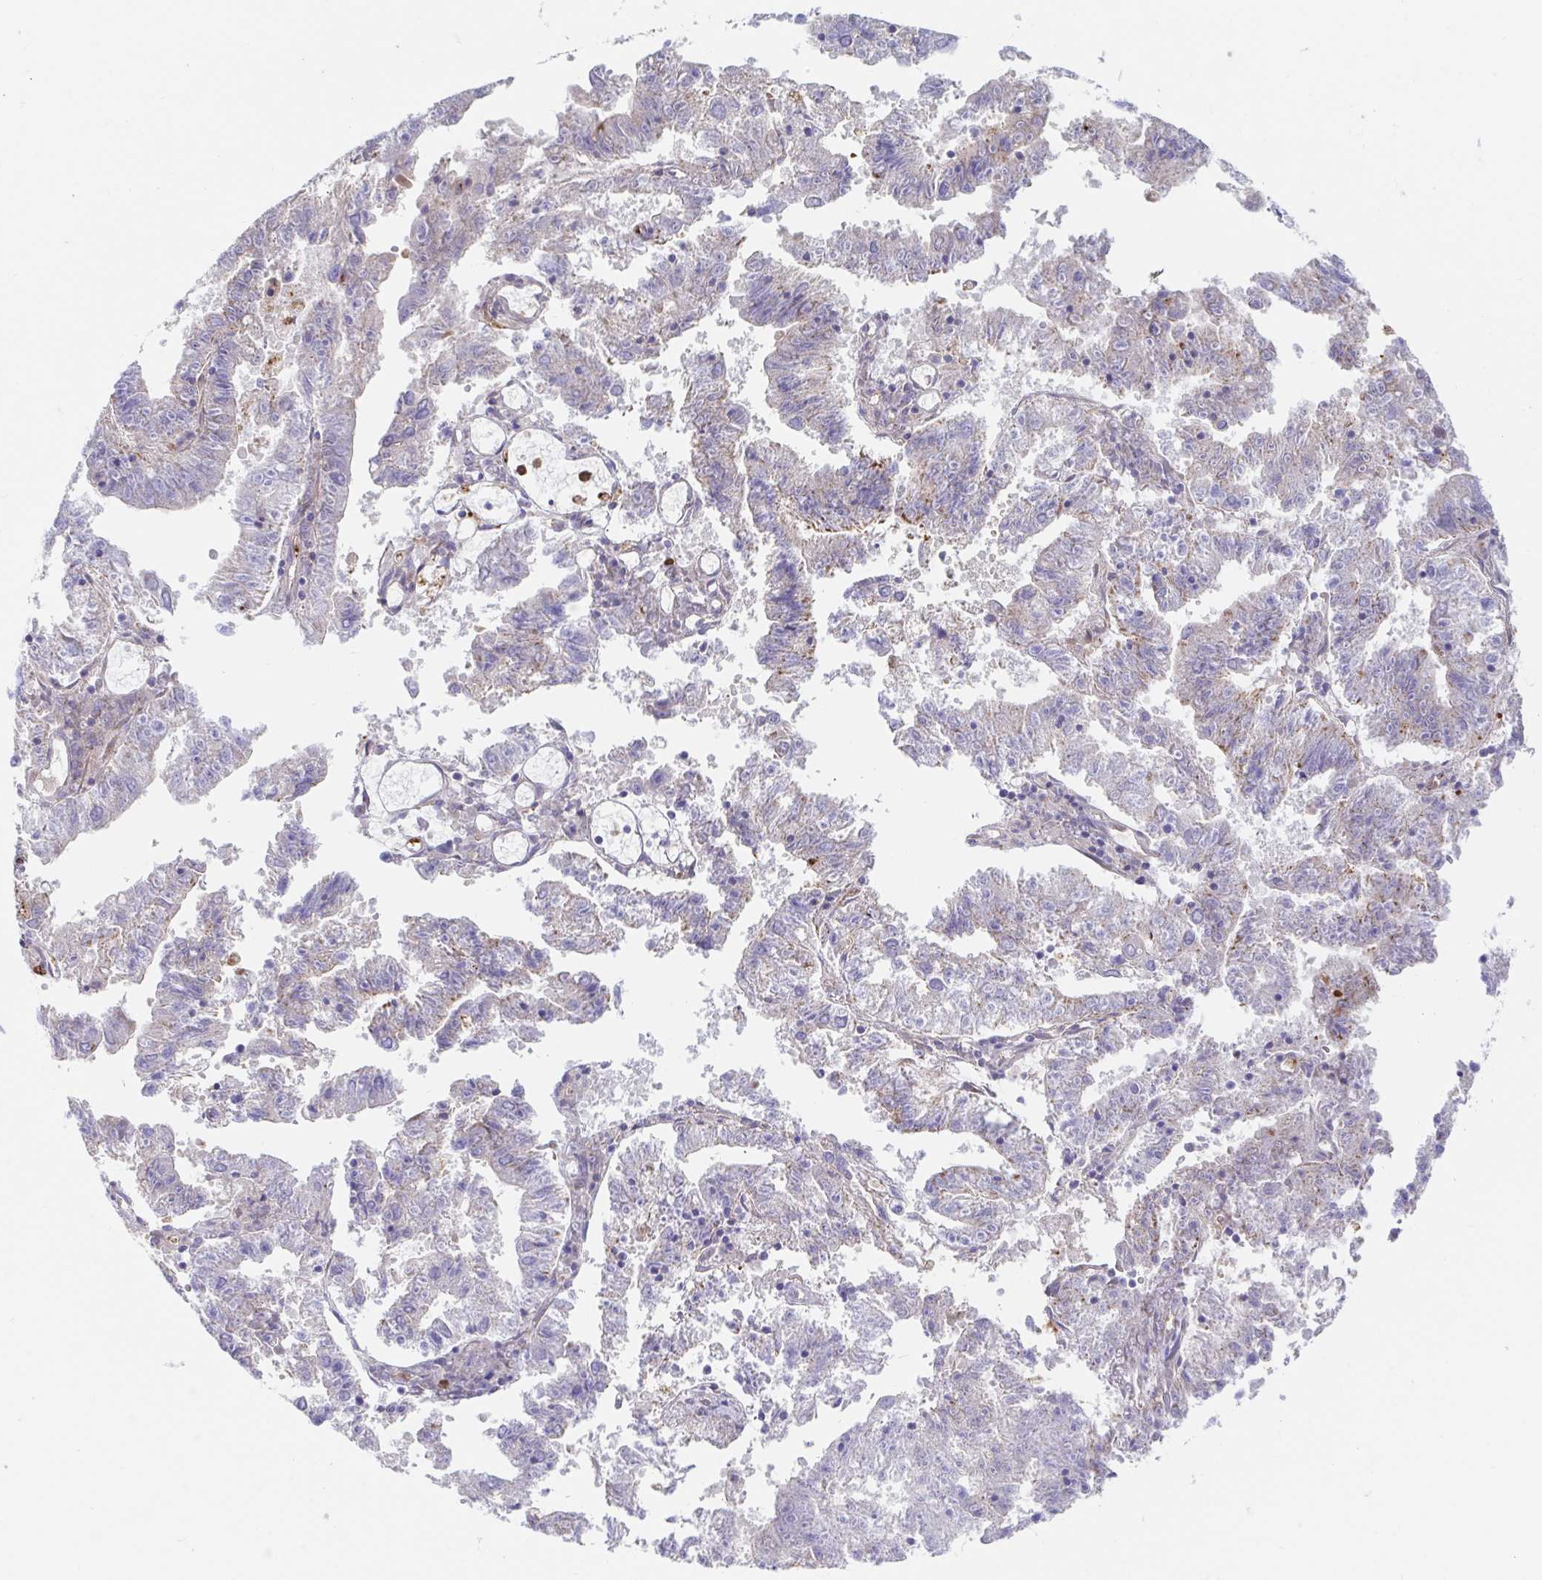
{"staining": {"intensity": "weak", "quantity": "<25%", "location": "cytoplasmic/membranous"}, "tissue": "endometrial cancer", "cell_type": "Tumor cells", "image_type": "cancer", "snomed": [{"axis": "morphology", "description": "Adenocarcinoma, NOS"}, {"axis": "topography", "description": "Endometrium"}], "caption": "IHC of endometrial adenocarcinoma displays no expression in tumor cells.", "gene": "HINFP", "patient": {"sex": "female", "age": 82}}